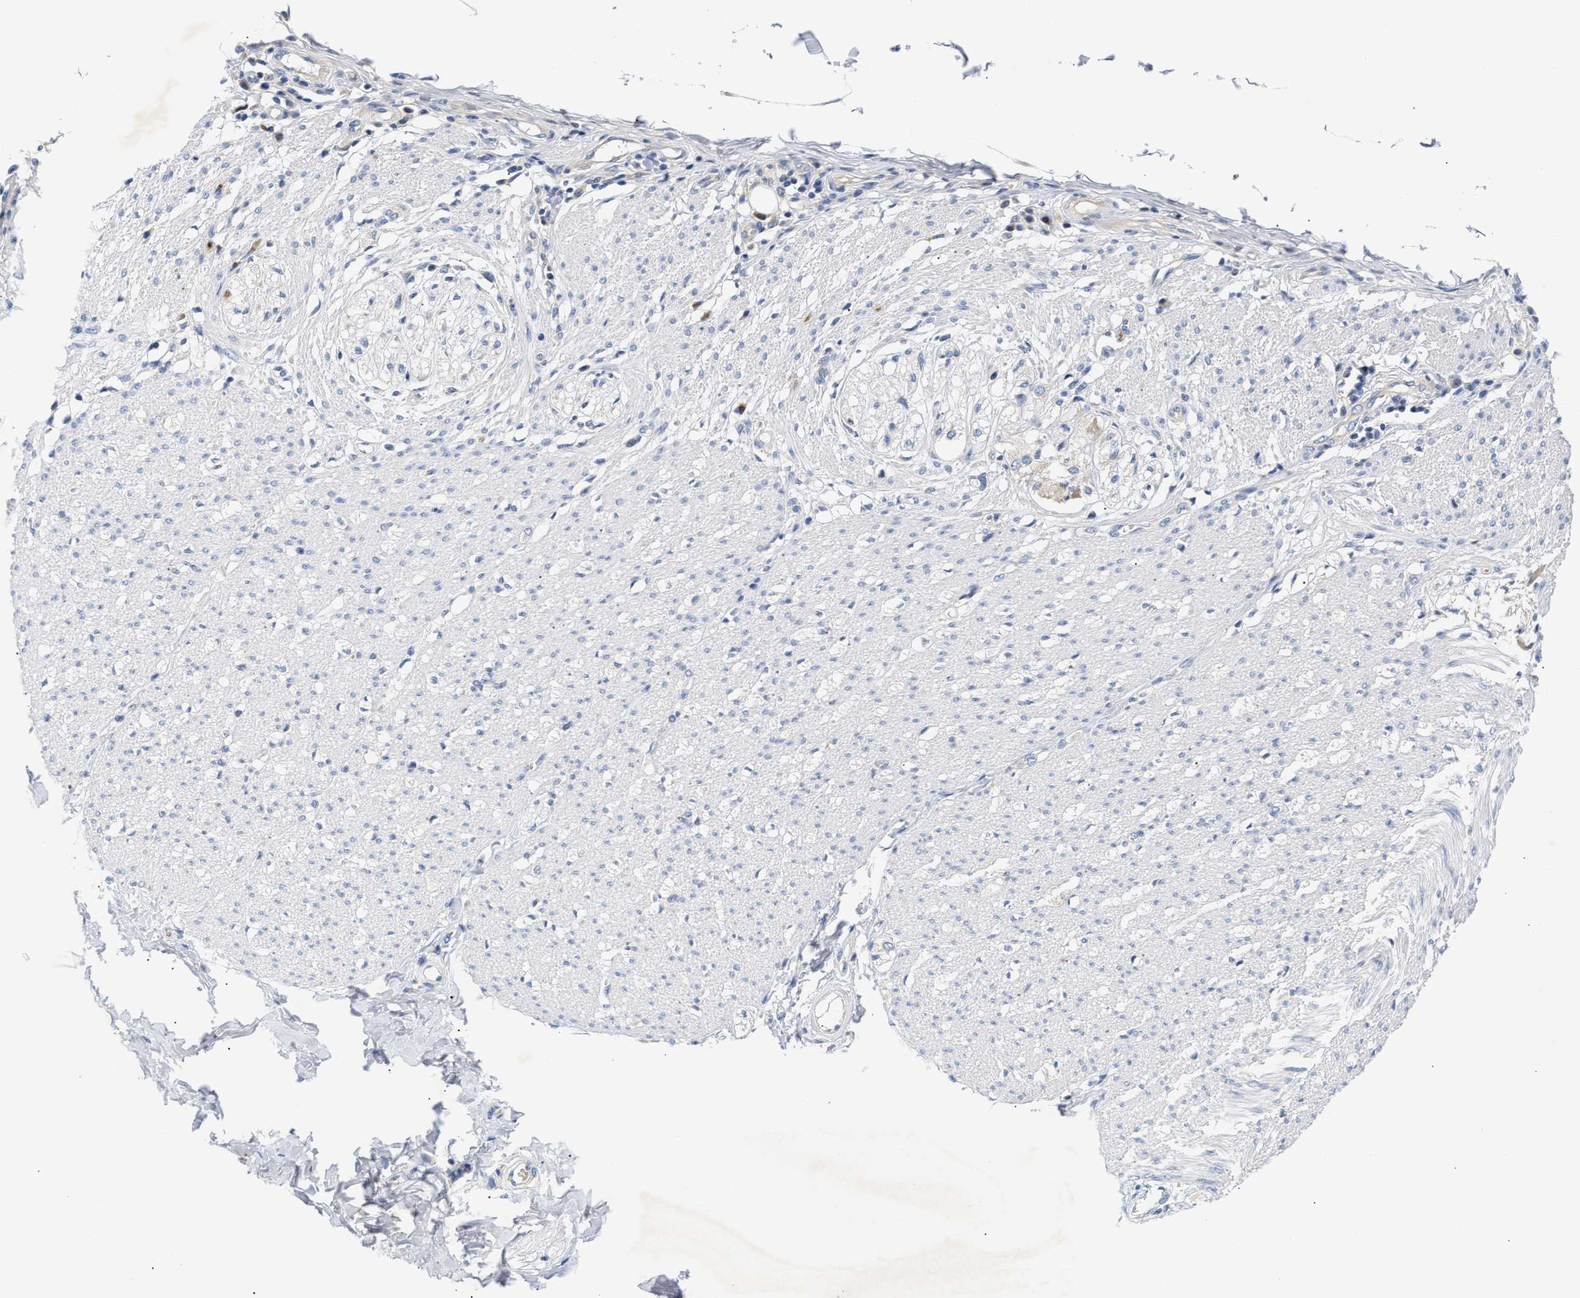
{"staining": {"intensity": "negative", "quantity": "none", "location": "none"}, "tissue": "smooth muscle", "cell_type": "Smooth muscle cells", "image_type": "normal", "snomed": [{"axis": "morphology", "description": "Normal tissue, NOS"}, {"axis": "morphology", "description": "Adenocarcinoma, NOS"}, {"axis": "topography", "description": "Colon"}, {"axis": "topography", "description": "Peripheral nerve tissue"}], "caption": "This is an IHC micrograph of normal smooth muscle. There is no staining in smooth muscle cells.", "gene": "TRIM50", "patient": {"sex": "male", "age": 14}}